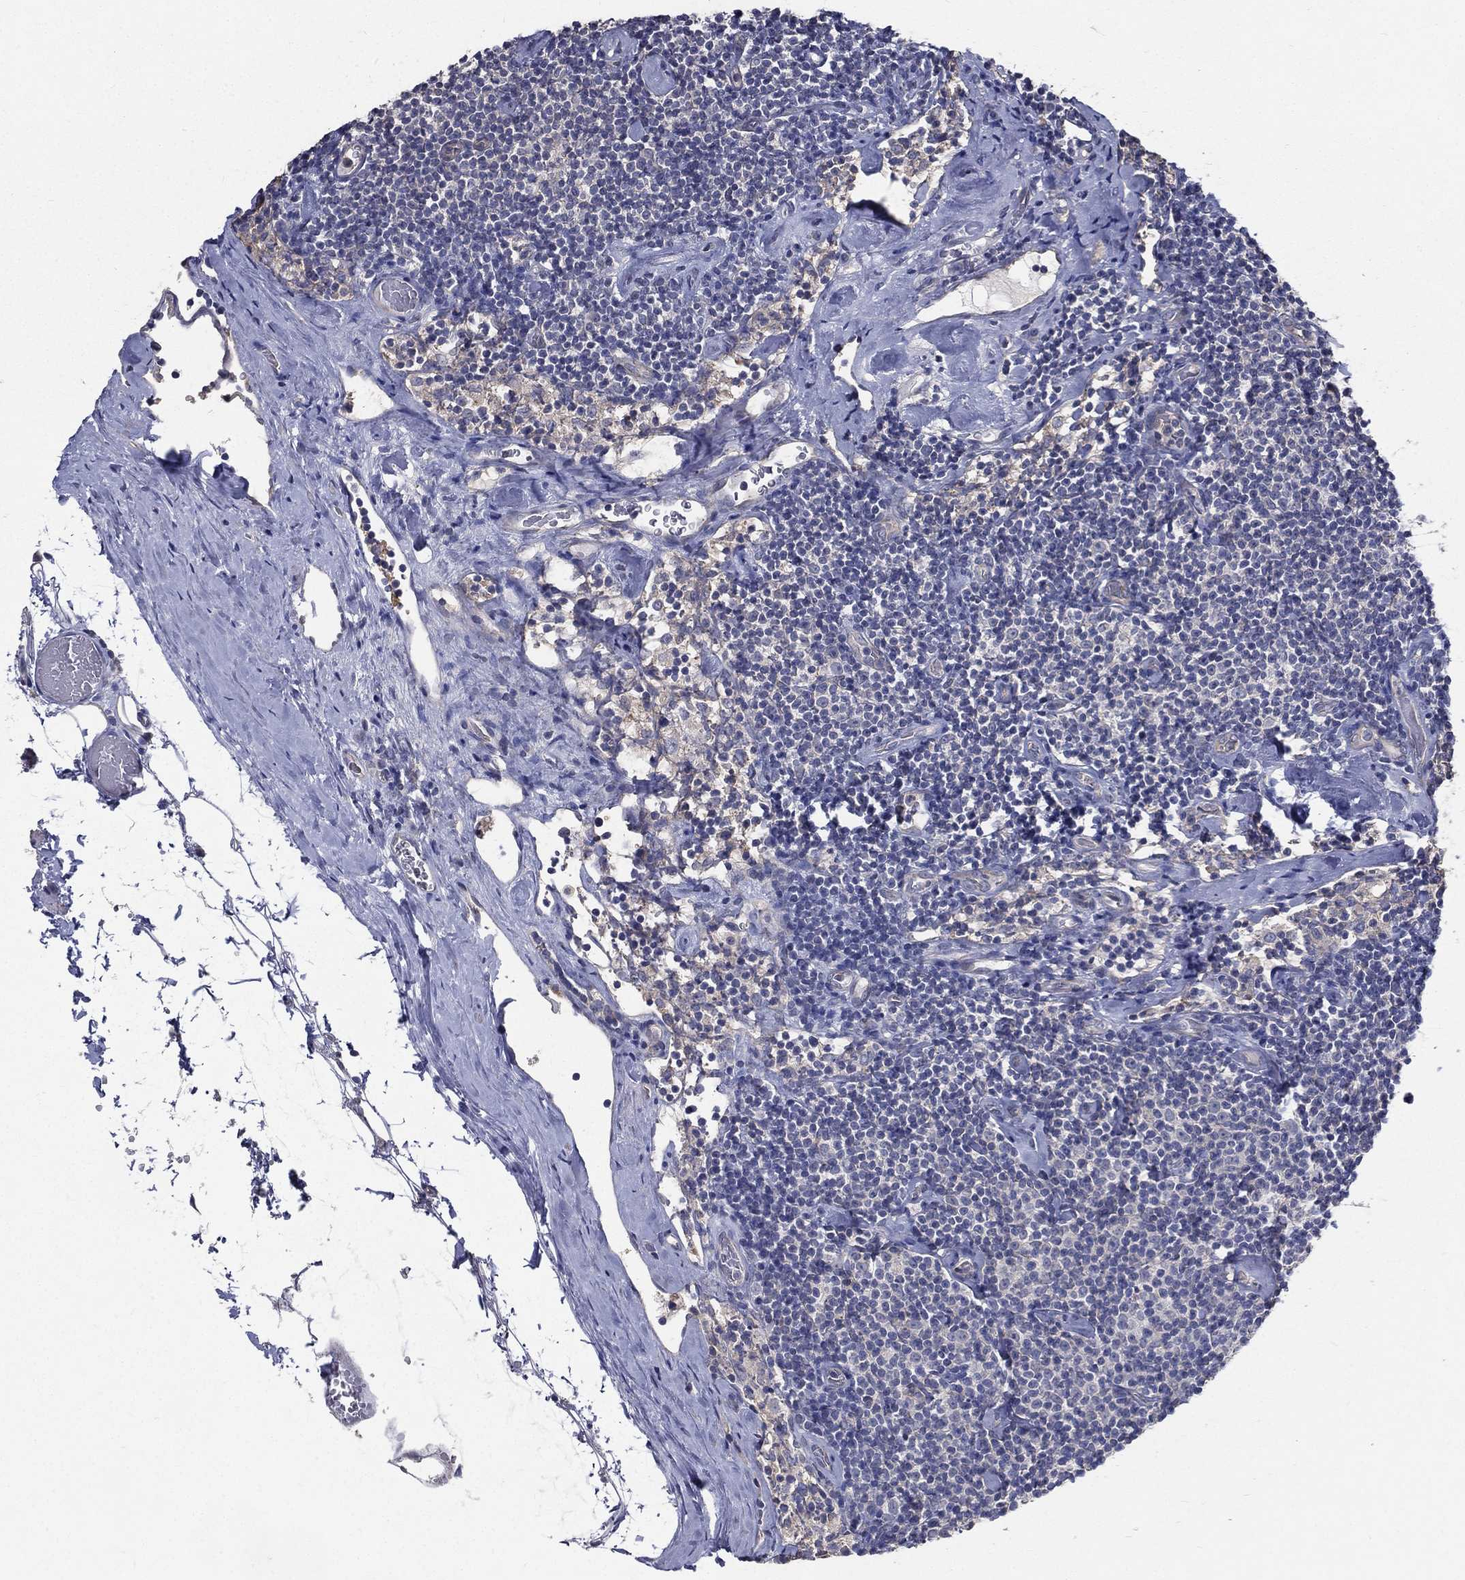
{"staining": {"intensity": "negative", "quantity": "none", "location": "none"}, "tissue": "lymphoma", "cell_type": "Tumor cells", "image_type": "cancer", "snomed": [{"axis": "morphology", "description": "Malignant lymphoma, non-Hodgkin's type, Low grade"}, {"axis": "topography", "description": "Lymph node"}], "caption": "An image of low-grade malignant lymphoma, non-Hodgkin's type stained for a protein shows no brown staining in tumor cells. (Immunohistochemistry, brightfield microscopy, high magnification).", "gene": "SERPINB2", "patient": {"sex": "male", "age": 81}}